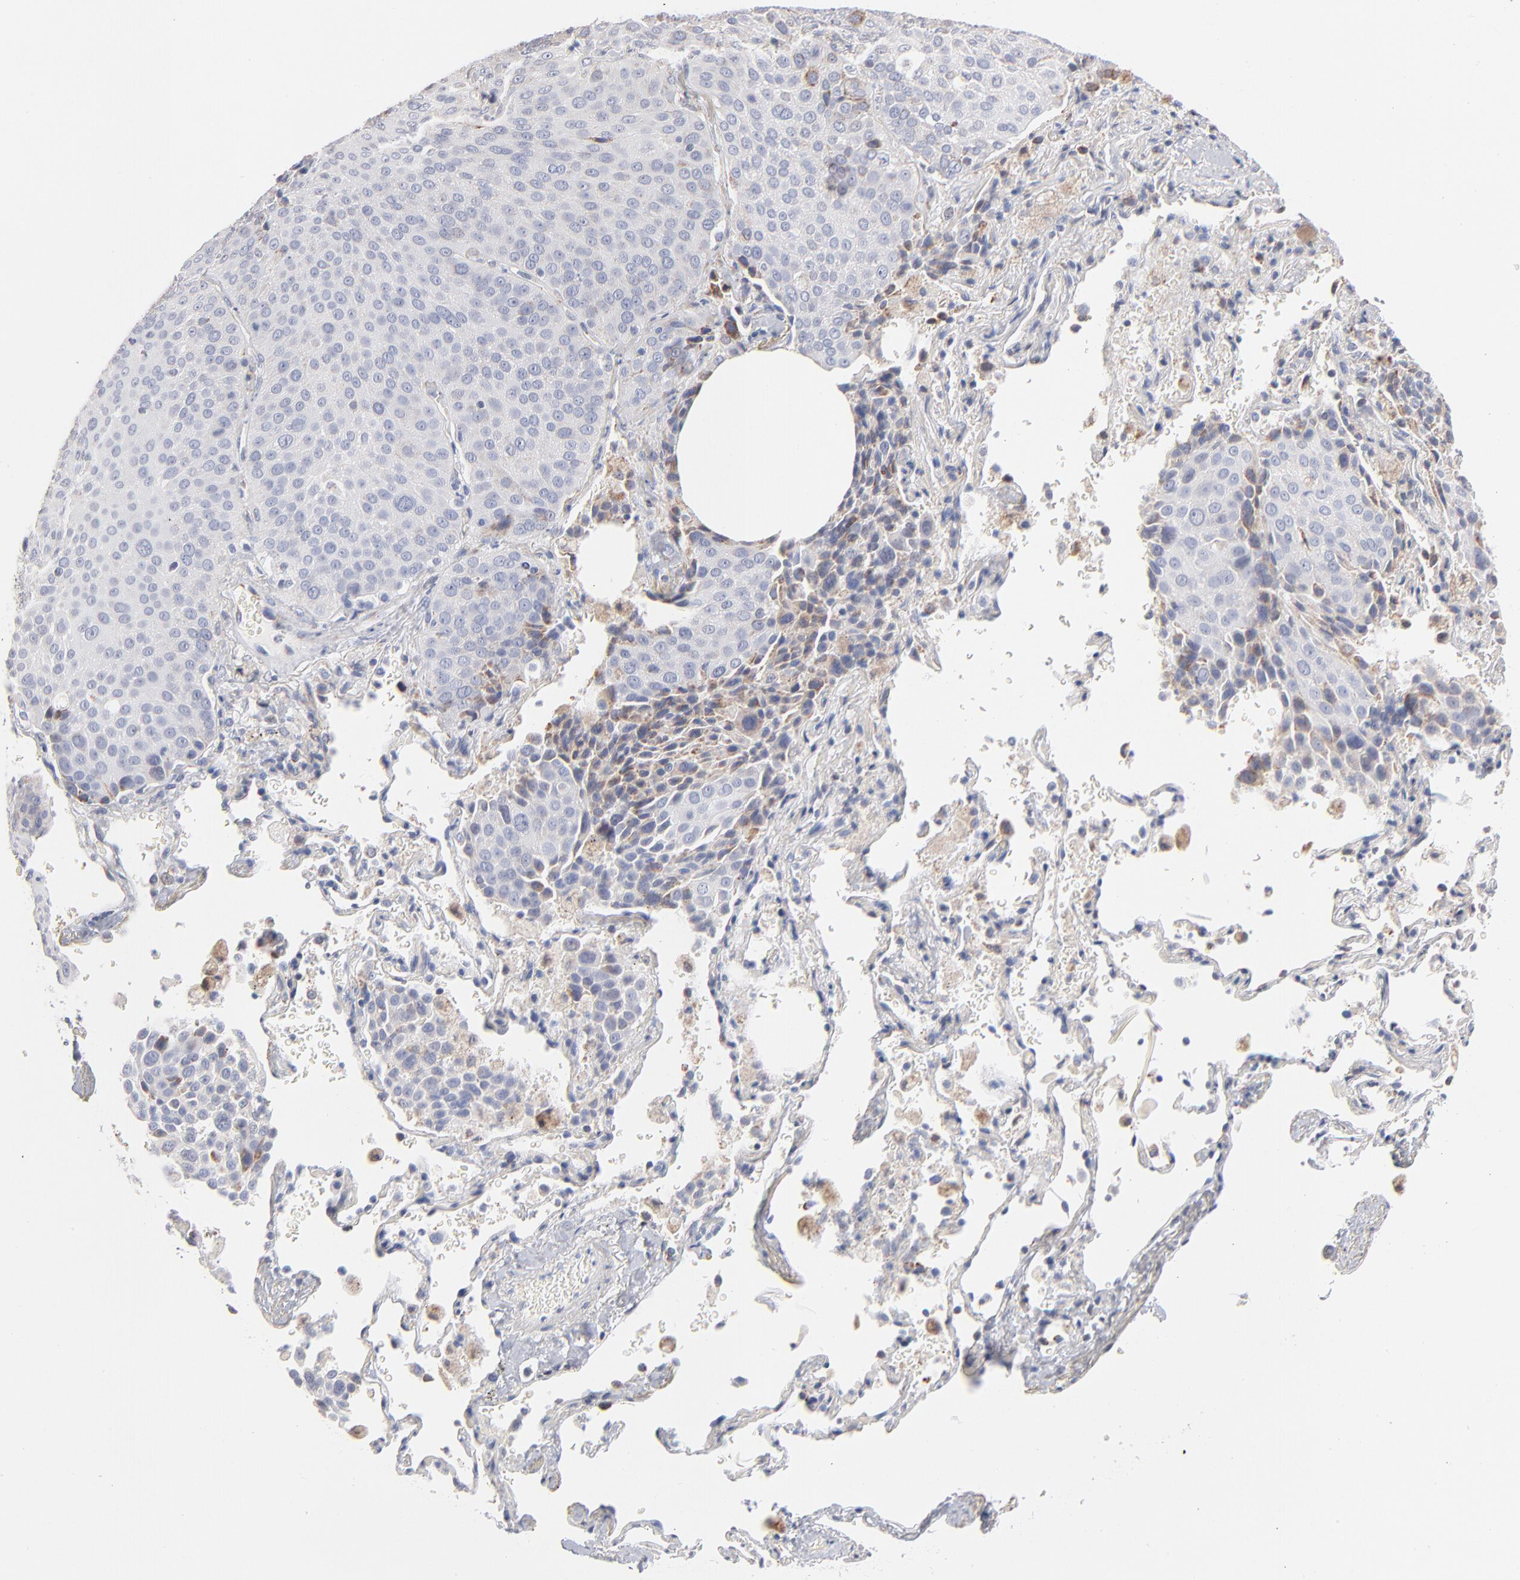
{"staining": {"intensity": "weak", "quantity": "<25%", "location": "cytoplasmic/membranous"}, "tissue": "lung cancer", "cell_type": "Tumor cells", "image_type": "cancer", "snomed": [{"axis": "morphology", "description": "Squamous cell carcinoma, NOS"}, {"axis": "topography", "description": "Lung"}], "caption": "Histopathology image shows no protein positivity in tumor cells of lung squamous cell carcinoma tissue.", "gene": "MRPL58", "patient": {"sex": "male", "age": 54}}